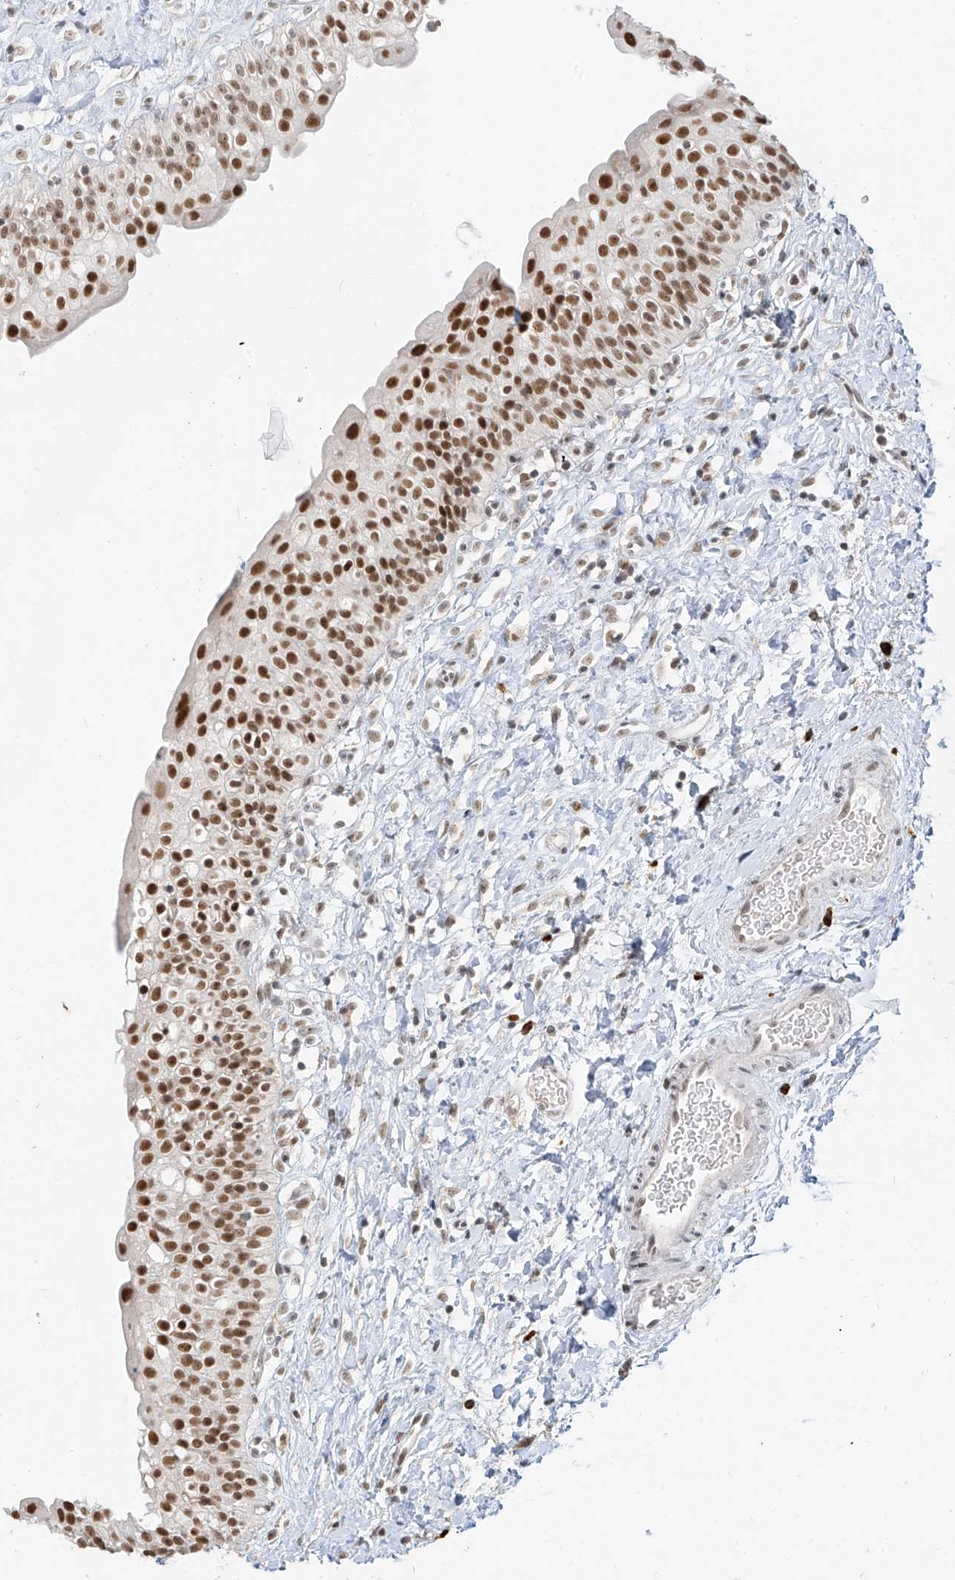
{"staining": {"intensity": "strong", "quantity": ">75%", "location": "nuclear"}, "tissue": "urinary bladder", "cell_type": "Urothelial cells", "image_type": "normal", "snomed": [{"axis": "morphology", "description": "Normal tissue, NOS"}, {"axis": "topography", "description": "Urinary bladder"}], "caption": "DAB immunohistochemical staining of unremarkable urinary bladder displays strong nuclear protein staining in about >75% of urothelial cells.", "gene": "ZMYM2", "patient": {"sex": "male", "age": 51}}